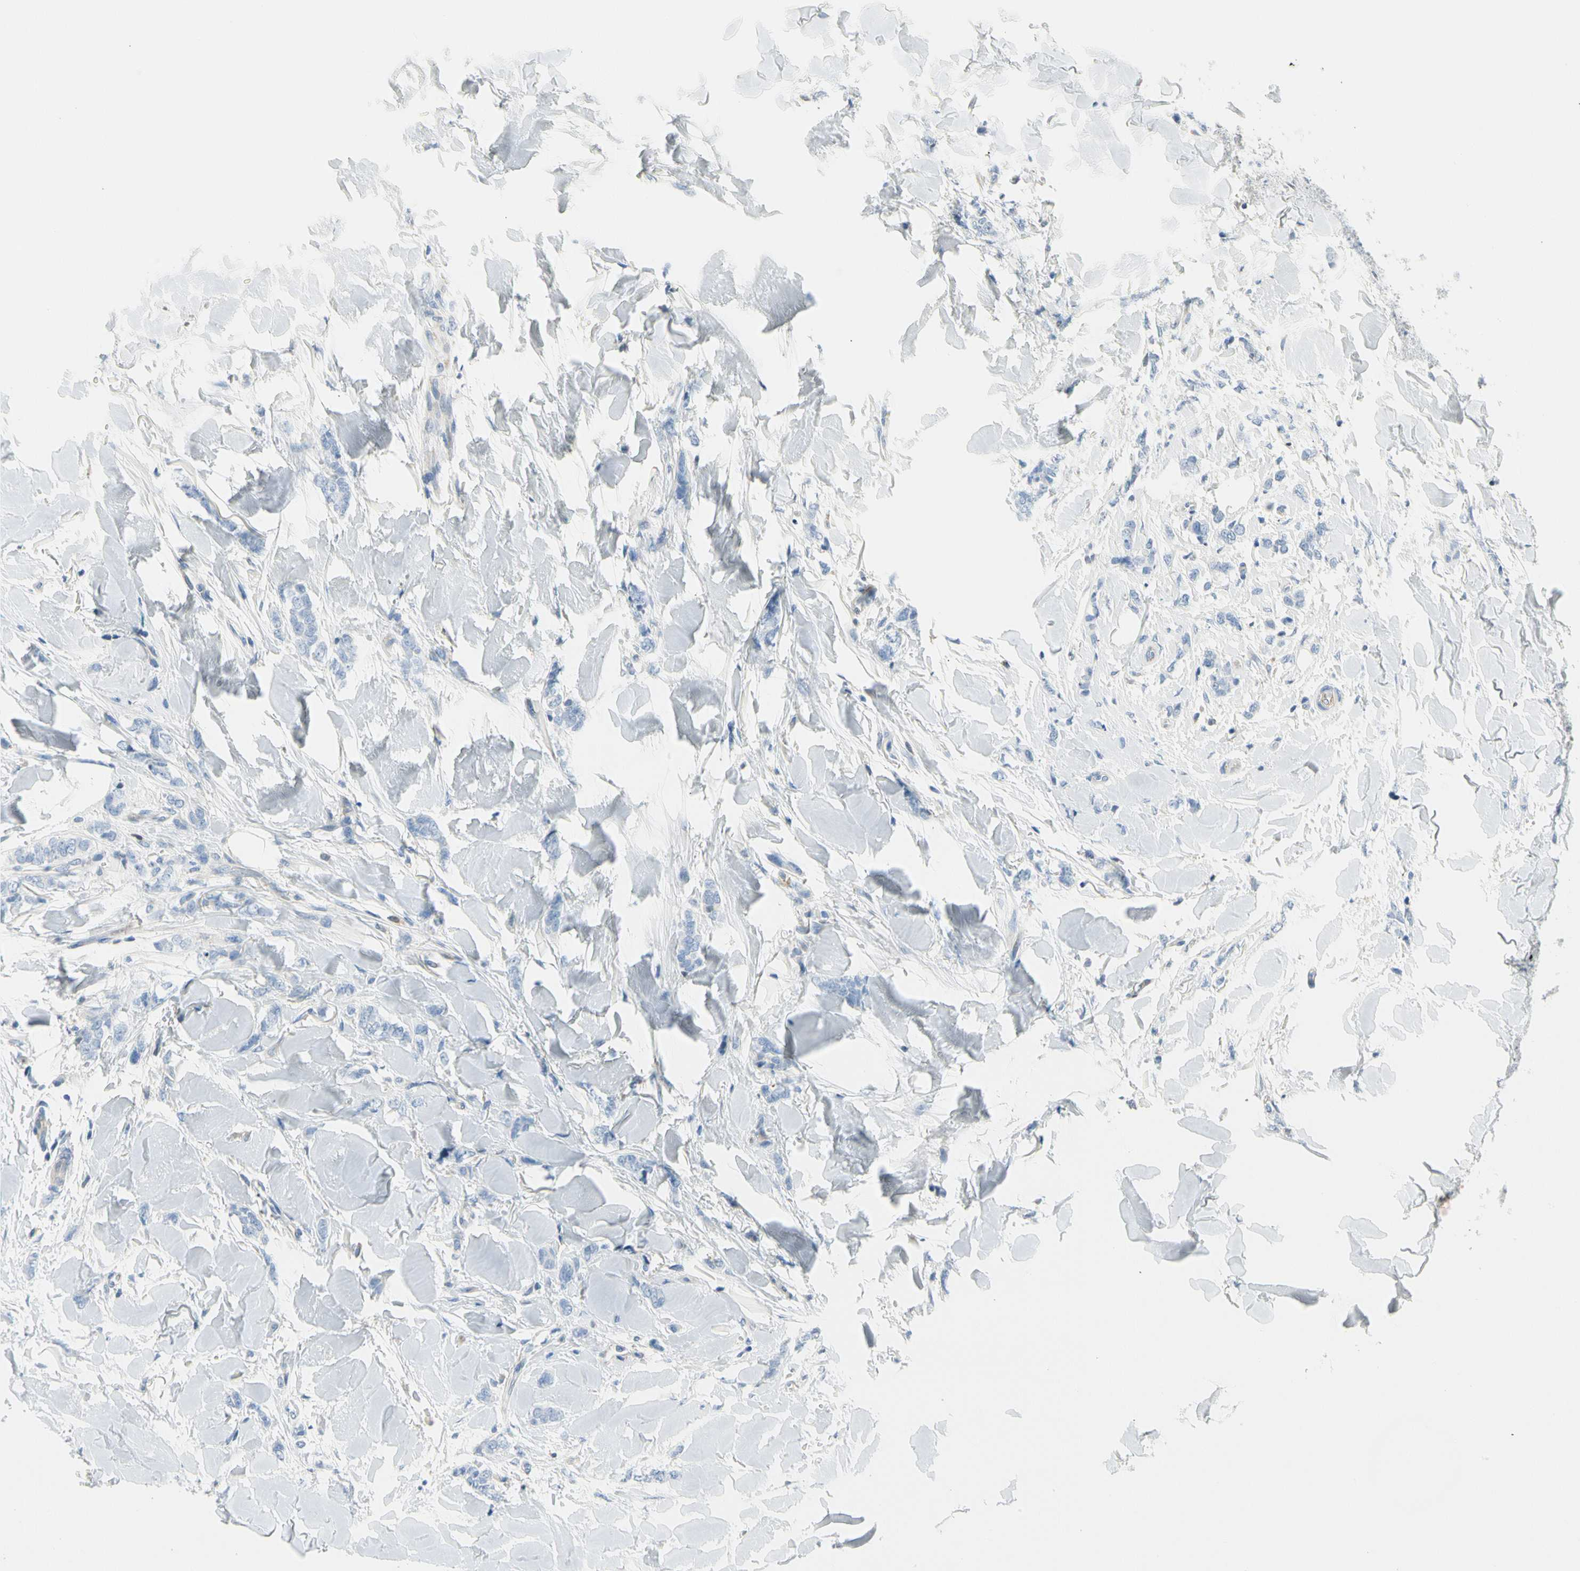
{"staining": {"intensity": "negative", "quantity": "none", "location": "none"}, "tissue": "breast cancer", "cell_type": "Tumor cells", "image_type": "cancer", "snomed": [{"axis": "morphology", "description": "Lobular carcinoma"}, {"axis": "topography", "description": "Skin"}, {"axis": "topography", "description": "Breast"}], "caption": "This is a histopathology image of immunohistochemistry staining of lobular carcinoma (breast), which shows no expression in tumor cells.", "gene": "TNFSF11", "patient": {"sex": "female", "age": 46}}